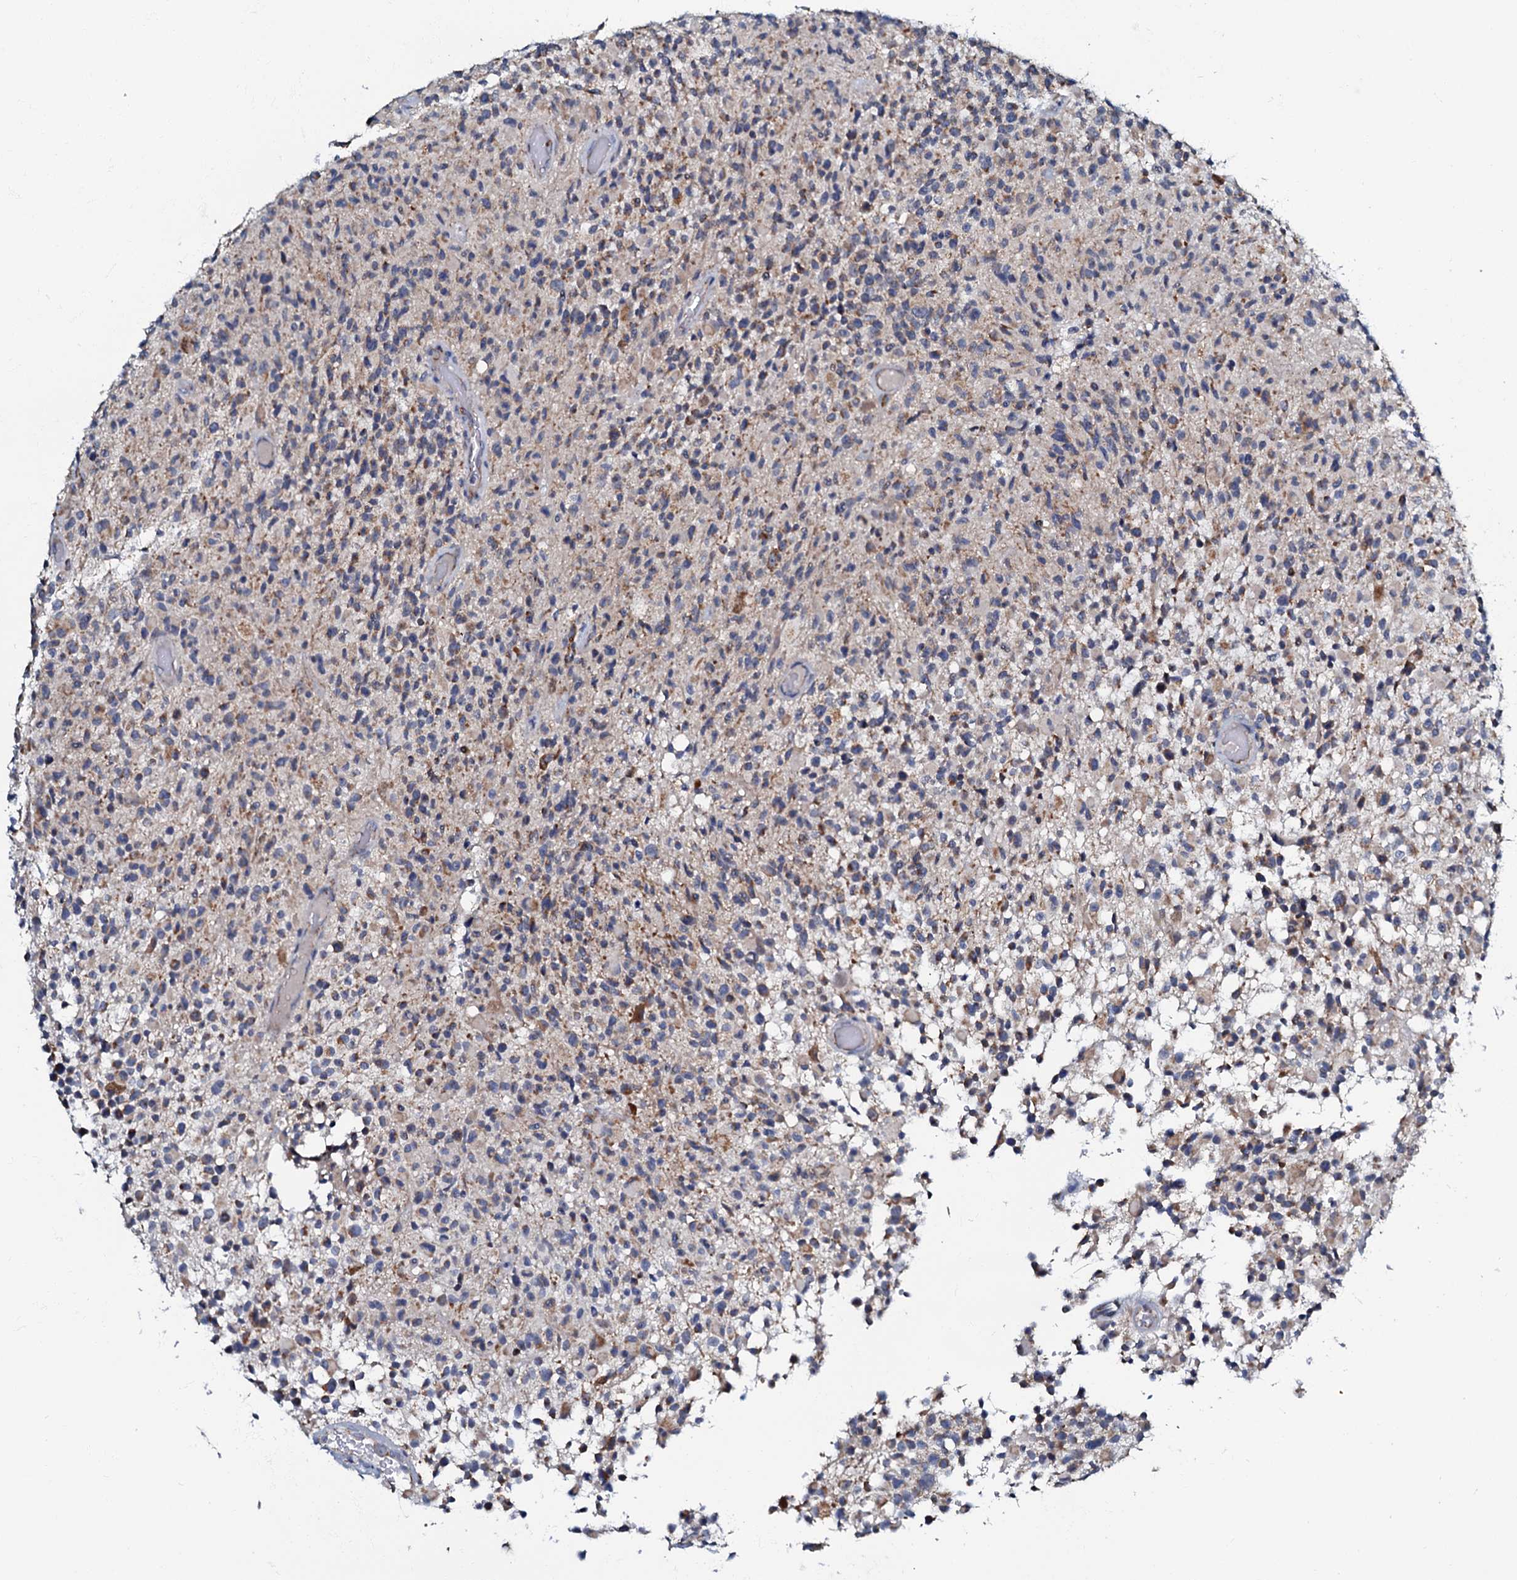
{"staining": {"intensity": "weak", "quantity": "25%-75%", "location": "cytoplasmic/membranous"}, "tissue": "glioma", "cell_type": "Tumor cells", "image_type": "cancer", "snomed": [{"axis": "morphology", "description": "Glioma, malignant, High grade"}, {"axis": "morphology", "description": "Glioblastoma, NOS"}, {"axis": "topography", "description": "Brain"}], "caption": "An immunohistochemistry (IHC) photomicrograph of tumor tissue is shown. Protein staining in brown highlights weak cytoplasmic/membranous positivity in malignant high-grade glioma within tumor cells. Nuclei are stained in blue.", "gene": "MRPL51", "patient": {"sex": "male", "age": 60}}